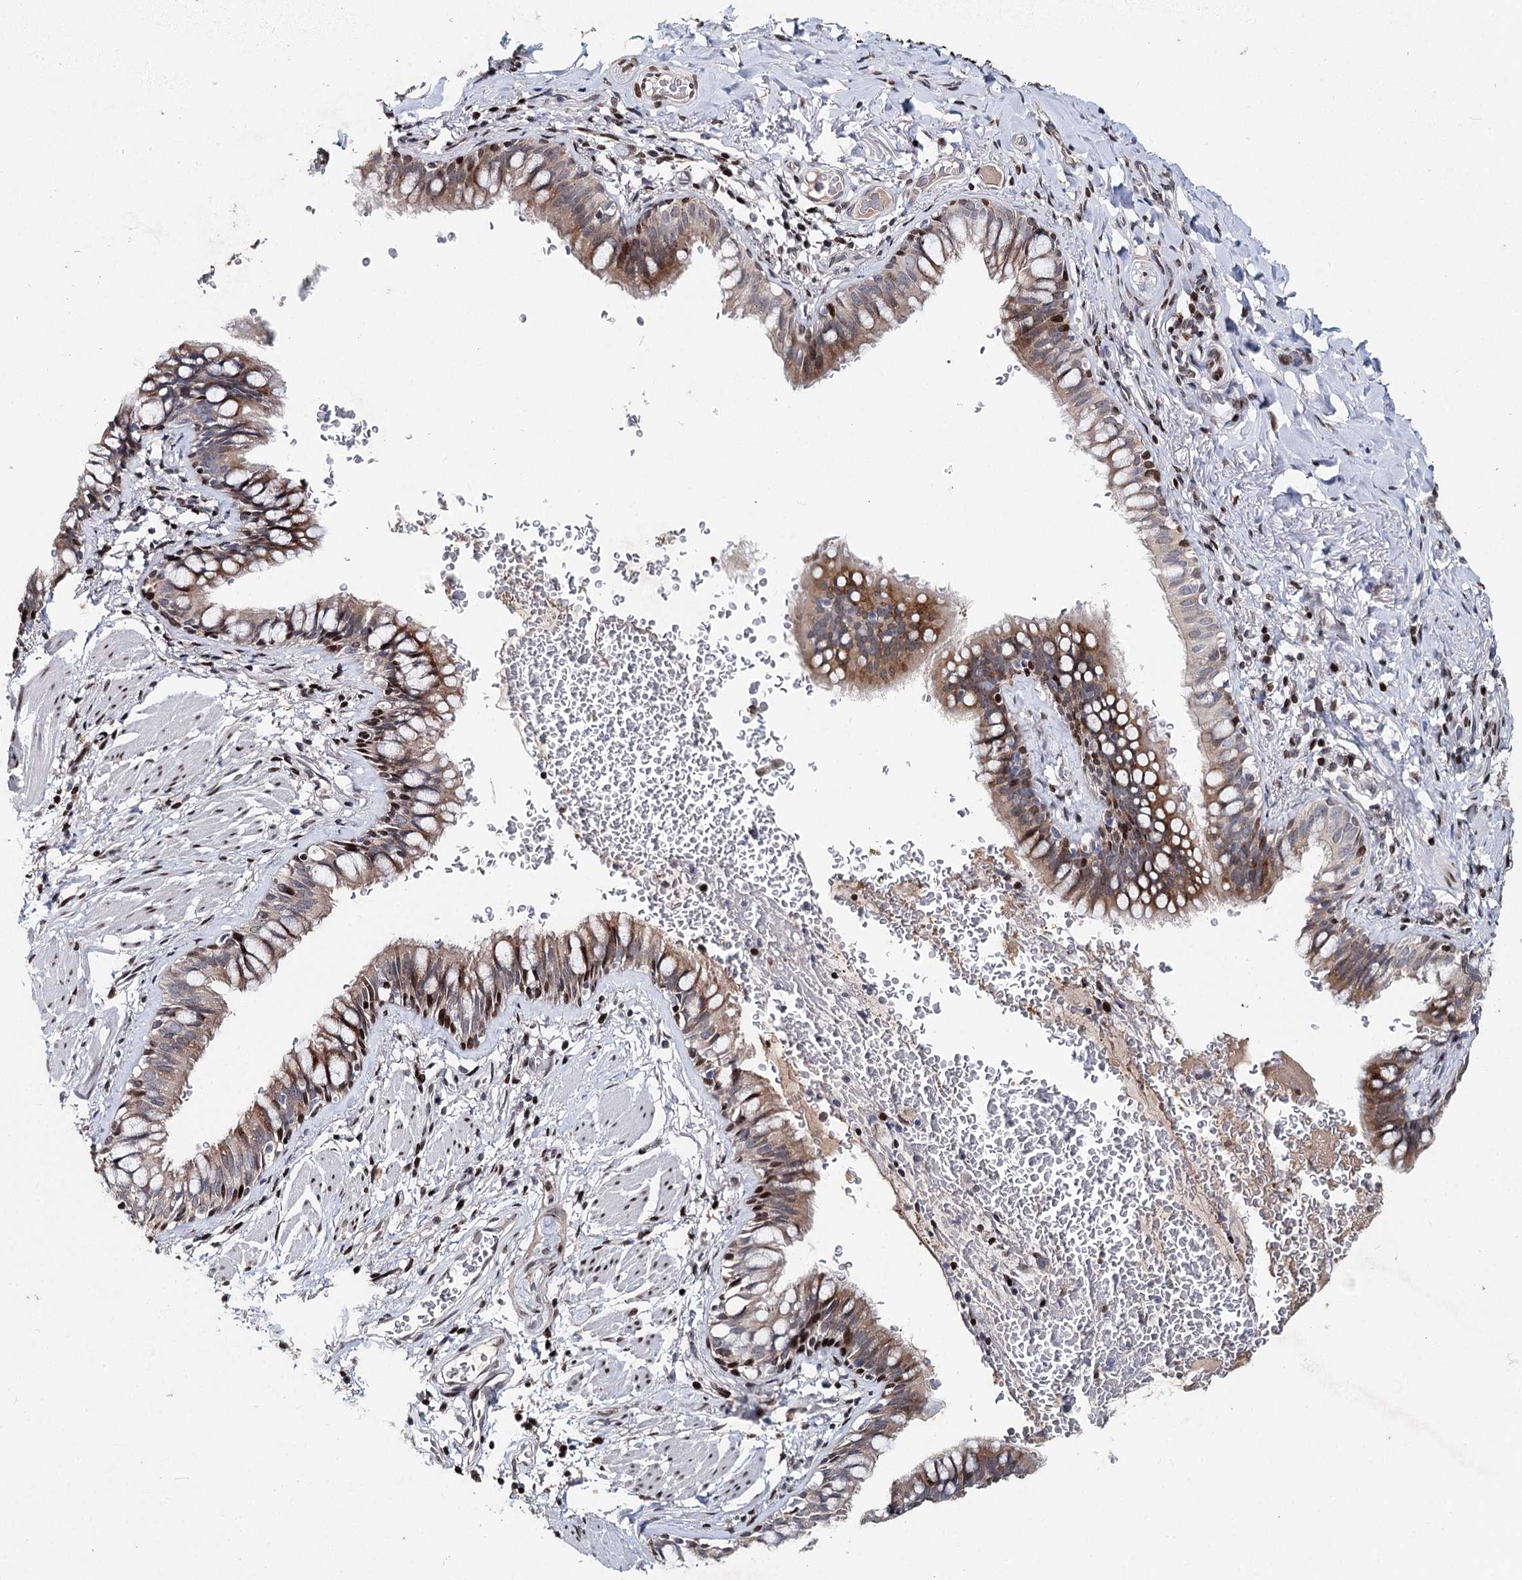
{"staining": {"intensity": "moderate", "quantity": "25%-75%", "location": "cytoplasmic/membranous,nuclear"}, "tissue": "bronchus", "cell_type": "Respiratory epithelial cells", "image_type": "normal", "snomed": [{"axis": "morphology", "description": "Normal tissue, NOS"}, {"axis": "topography", "description": "Cartilage tissue"}, {"axis": "topography", "description": "Bronchus"}], "caption": "Respiratory epithelial cells show medium levels of moderate cytoplasmic/membranous,nuclear staining in about 25%-75% of cells in normal bronchus. Nuclei are stained in blue.", "gene": "FRMD4A", "patient": {"sex": "female", "age": 36}}